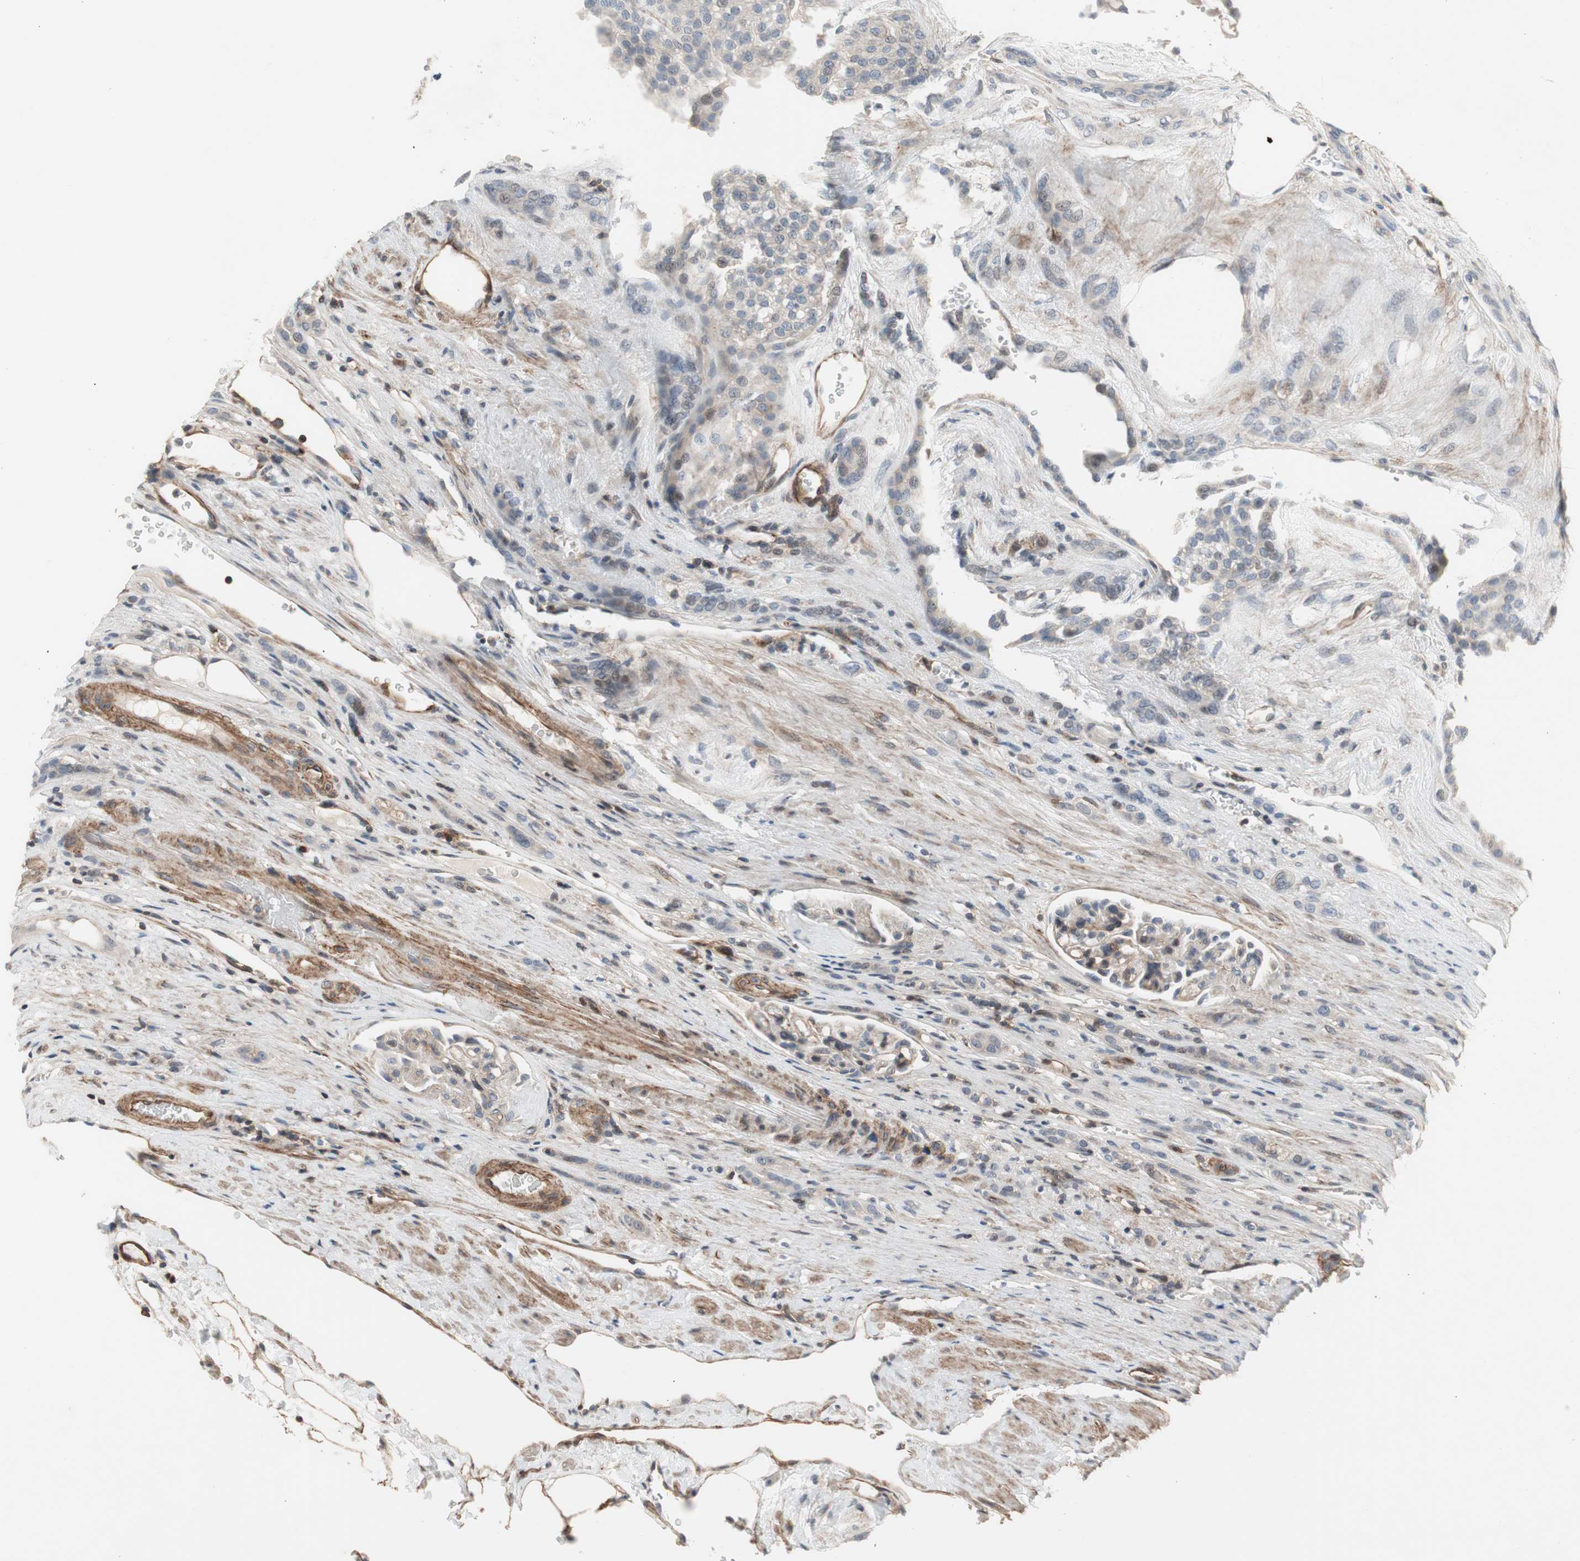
{"staining": {"intensity": "weak", "quantity": "<25%", "location": "nuclear"}, "tissue": "renal cancer", "cell_type": "Tumor cells", "image_type": "cancer", "snomed": [{"axis": "morphology", "description": "Adenocarcinoma, NOS"}, {"axis": "topography", "description": "Kidney"}], "caption": "IHC image of human renal cancer stained for a protein (brown), which demonstrates no expression in tumor cells.", "gene": "GRHL1", "patient": {"sex": "male", "age": 63}}